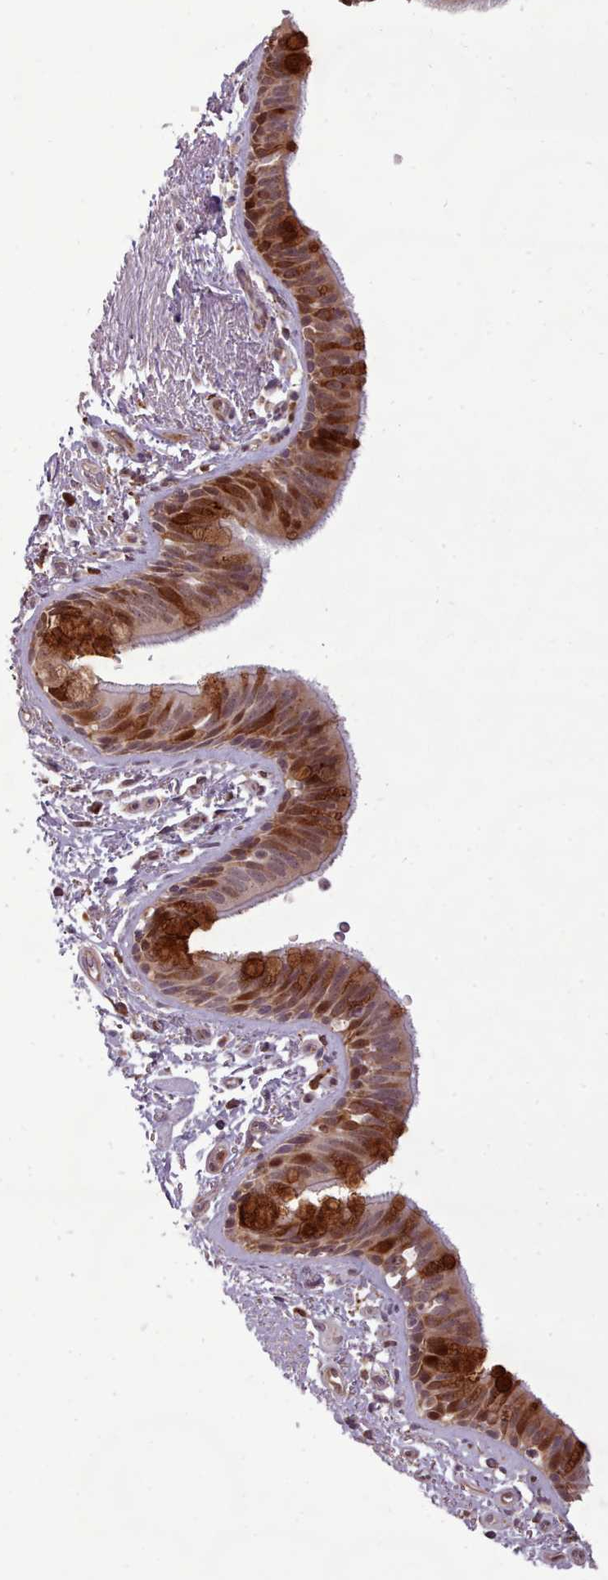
{"staining": {"intensity": "strong", "quantity": ">75%", "location": "cytoplasmic/membranous"}, "tissue": "bronchus", "cell_type": "Respiratory epithelial cells", "image_type": "normal", "snomed": [{"axis": "morphology", "description": "Normal tissue, NOS"}, {"axis": "morphology", "description": "Neoplasm, uncertain whether benign or malignant"}, {"axis": "topography", "description": "Bronchus"}, {"axis": "topography", "description": "Lung"}], "caption": "Brown immunohistochemical staining in benign bronchus demonstrates strong cytoplasmic/membranous positivity in about >75% of respiratory epithelial cells.", "gene": "LGALS9B", "patient": {"sex": "male", "age": 55}}